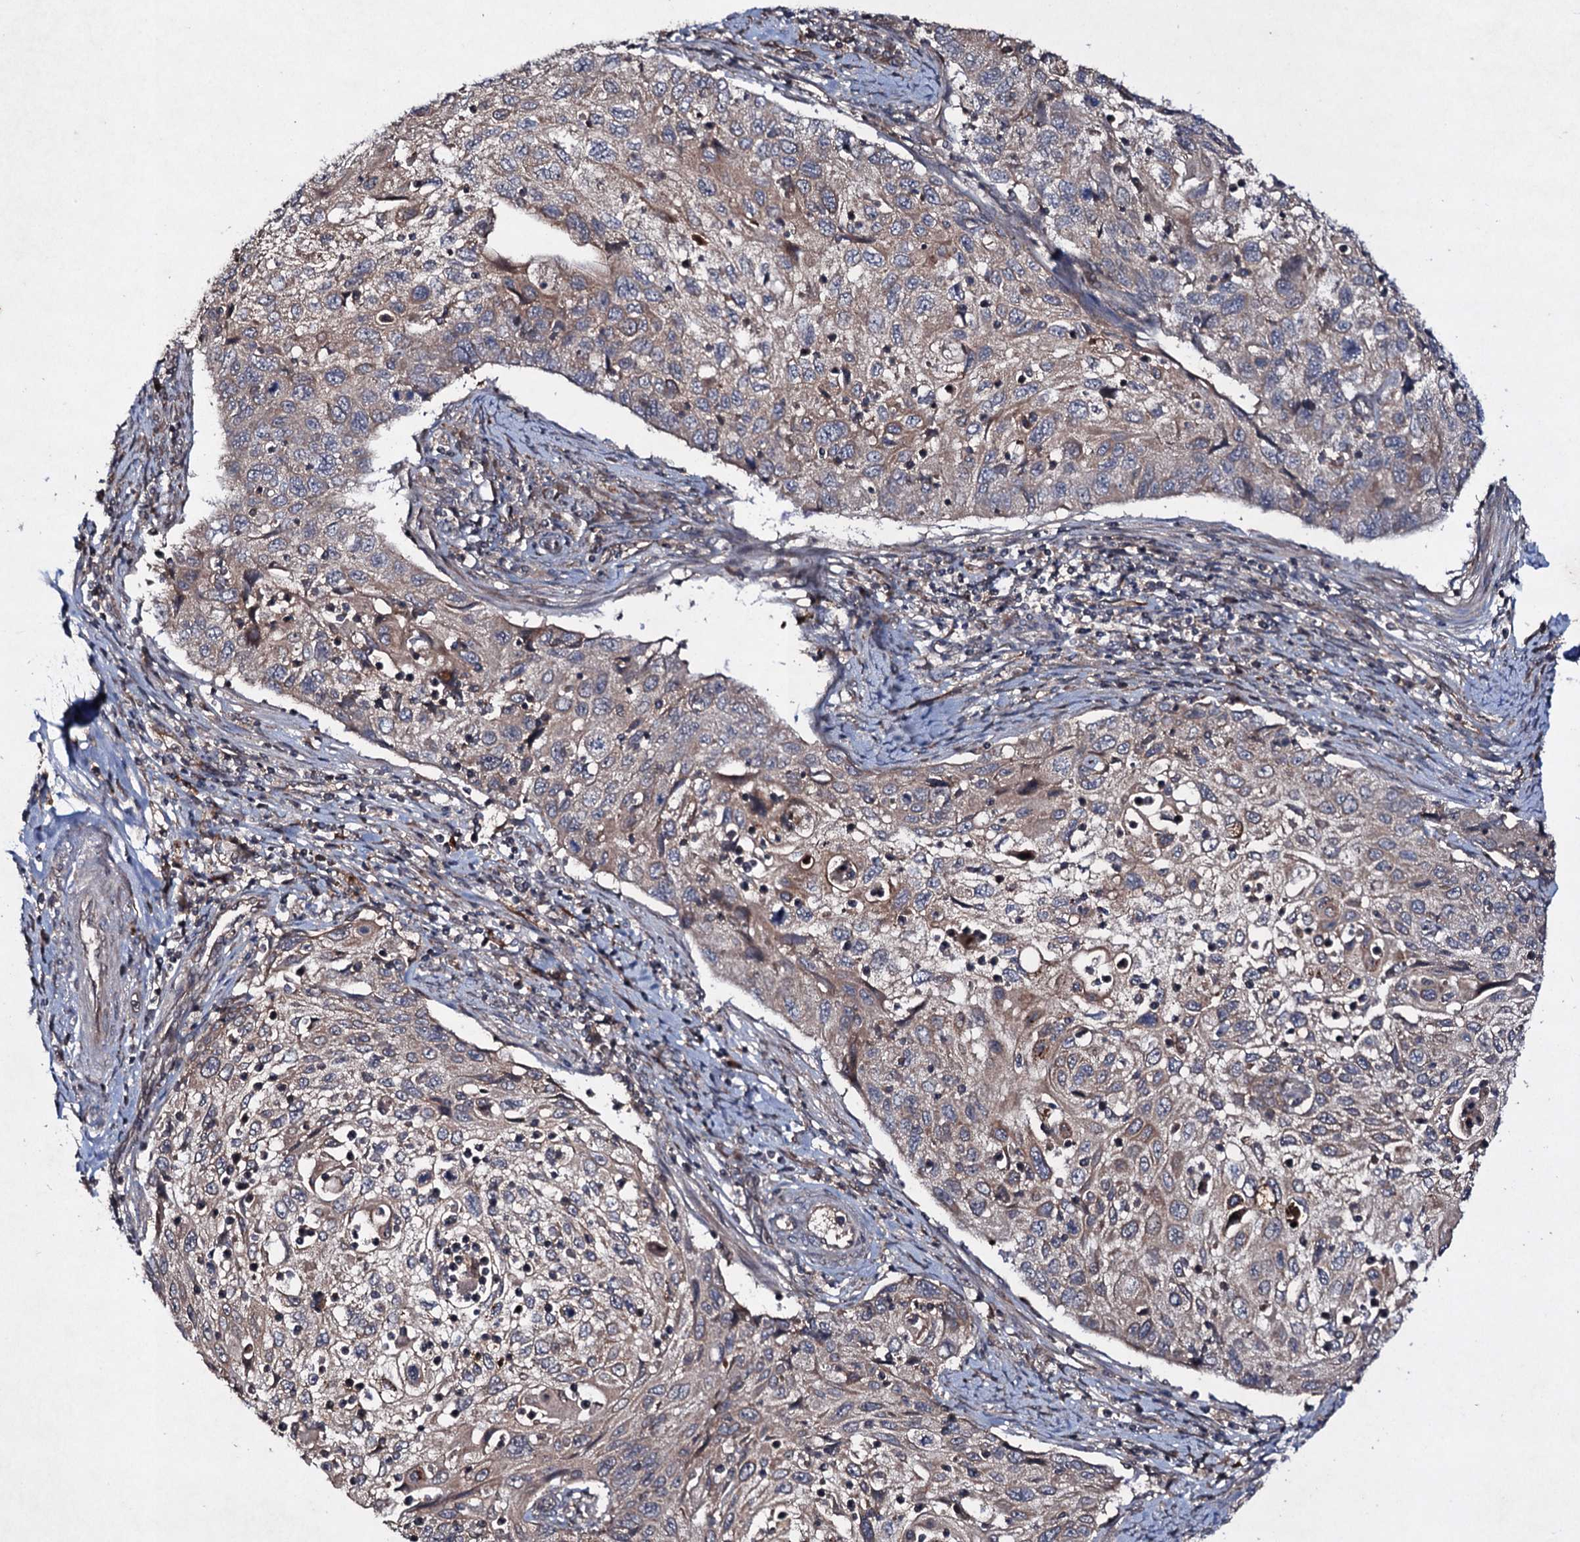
{"staining": {"intensity": "weak", "quantity": ">75%", "location": "cytoplasmic/membranous"}, "tissue": "cervical cancer", "cell_type": "Tumor cells", "image_type": "cancer", "snomed": [{"axis": "morphology", "description": "Squamous cell carcinoma, NOS"}, {"axis": "topography", "description": "Cervix"}], "caption": "Approximately >75% of tumor cells in cervical cancer (squamous cell carcinoma) show weak cytoplasmic/membranous protein expression as visualized by brown immunohistochemical staining.", "gene": "SNAP23", "patient": {"sex": "female", "age": 70}}